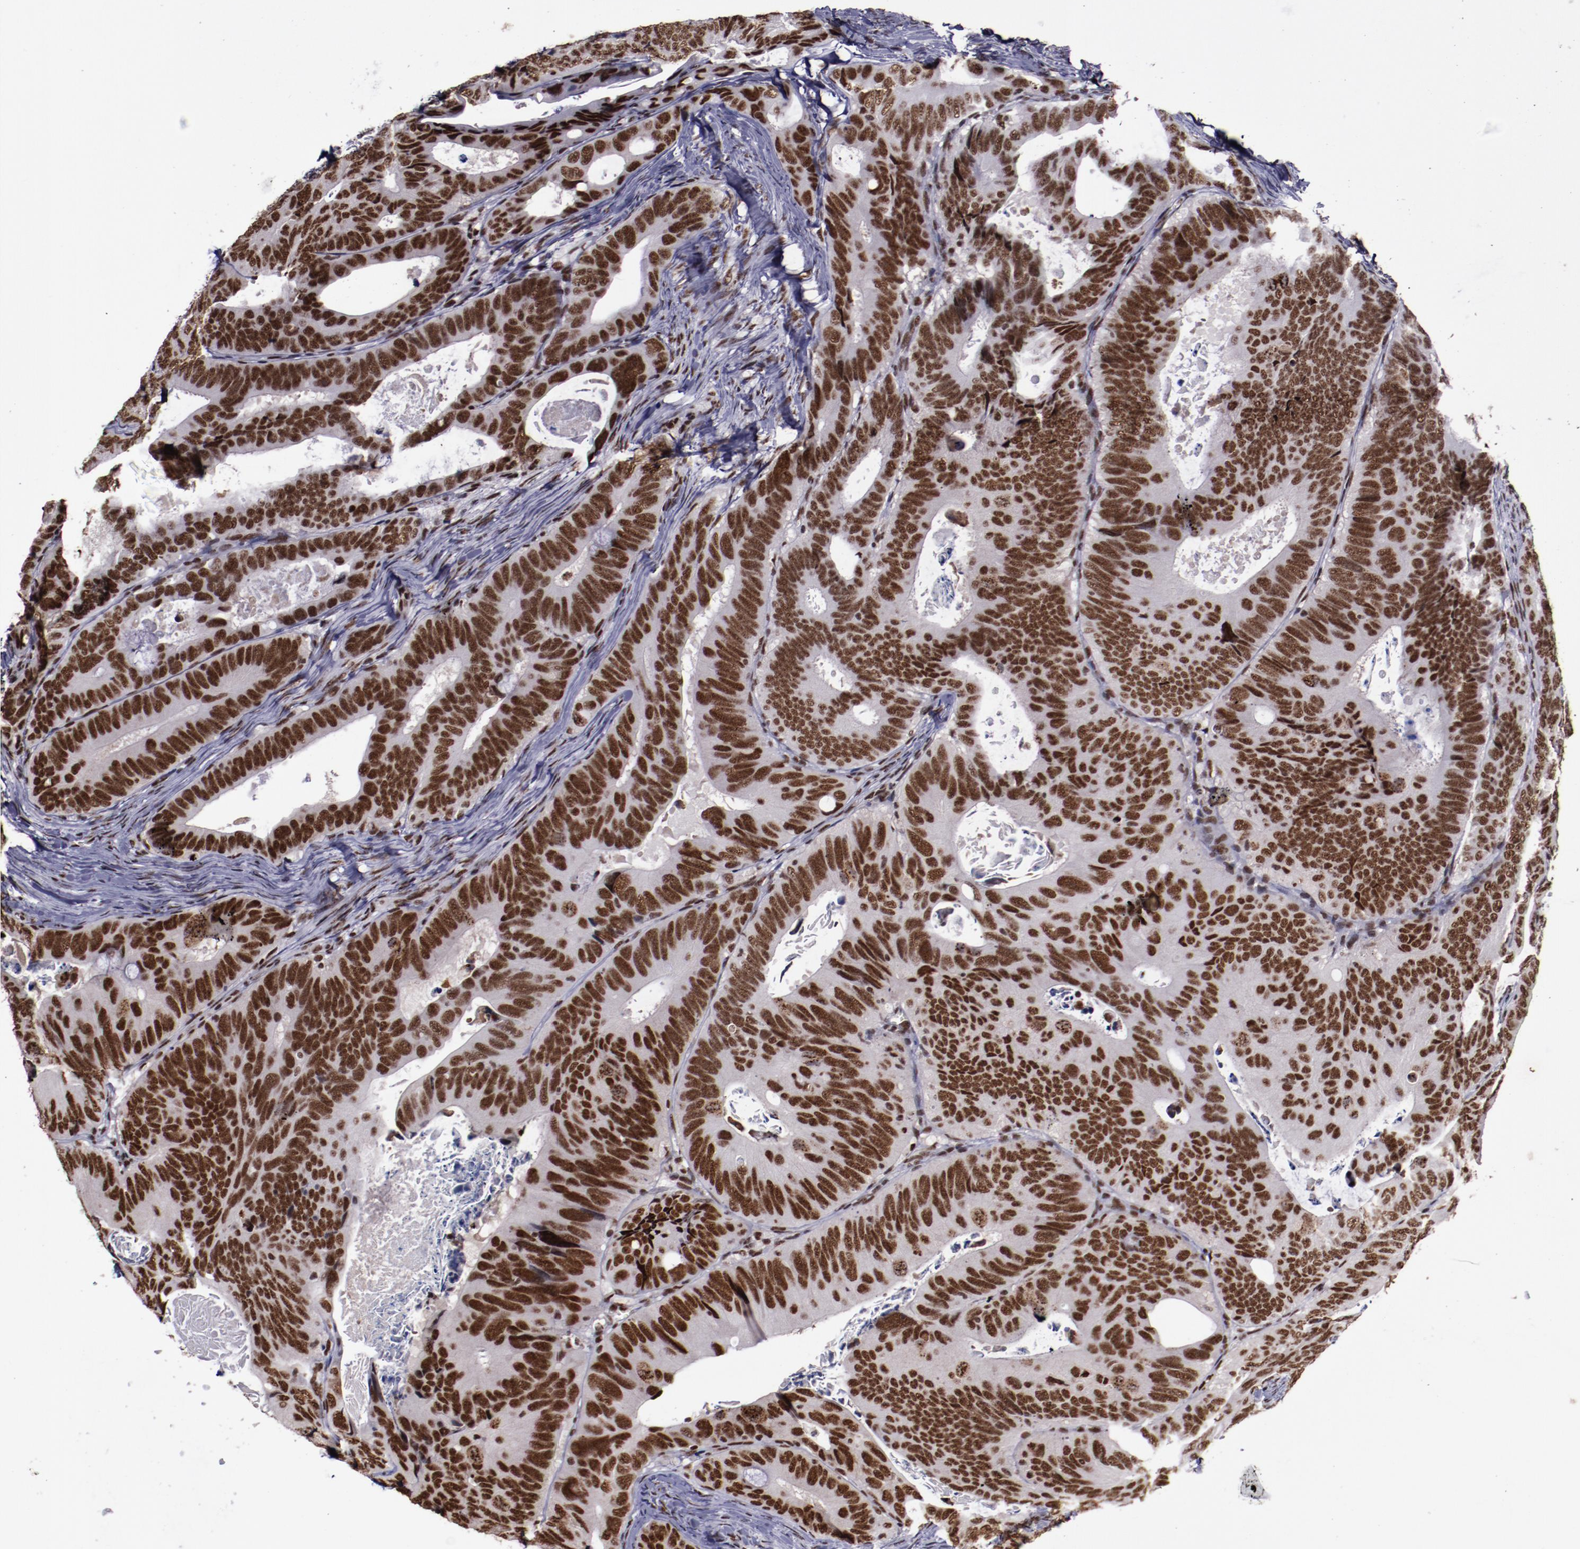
{"staining": {"intensity": "strong", "quantity": ">75%", "location": "nuclear"}, "tissue": "colorectal cancer", "cell_type": "Tumor cells", "image_type": "cancer", "snomed": [{"axis": "morphology", "description": "Adenocarcinoma, NOS"}, {"axis": "topography", "description": "Colon"}], "caption": "An immunohistochemistry (IHC) image of neoplastic tissue is shown. Protein staining in brown labels strong nuclear positivity in colorectal adenocarcinoma within tumor cells.", "gene": "ERH", "patient": {"sex": "female", "age": 55}}